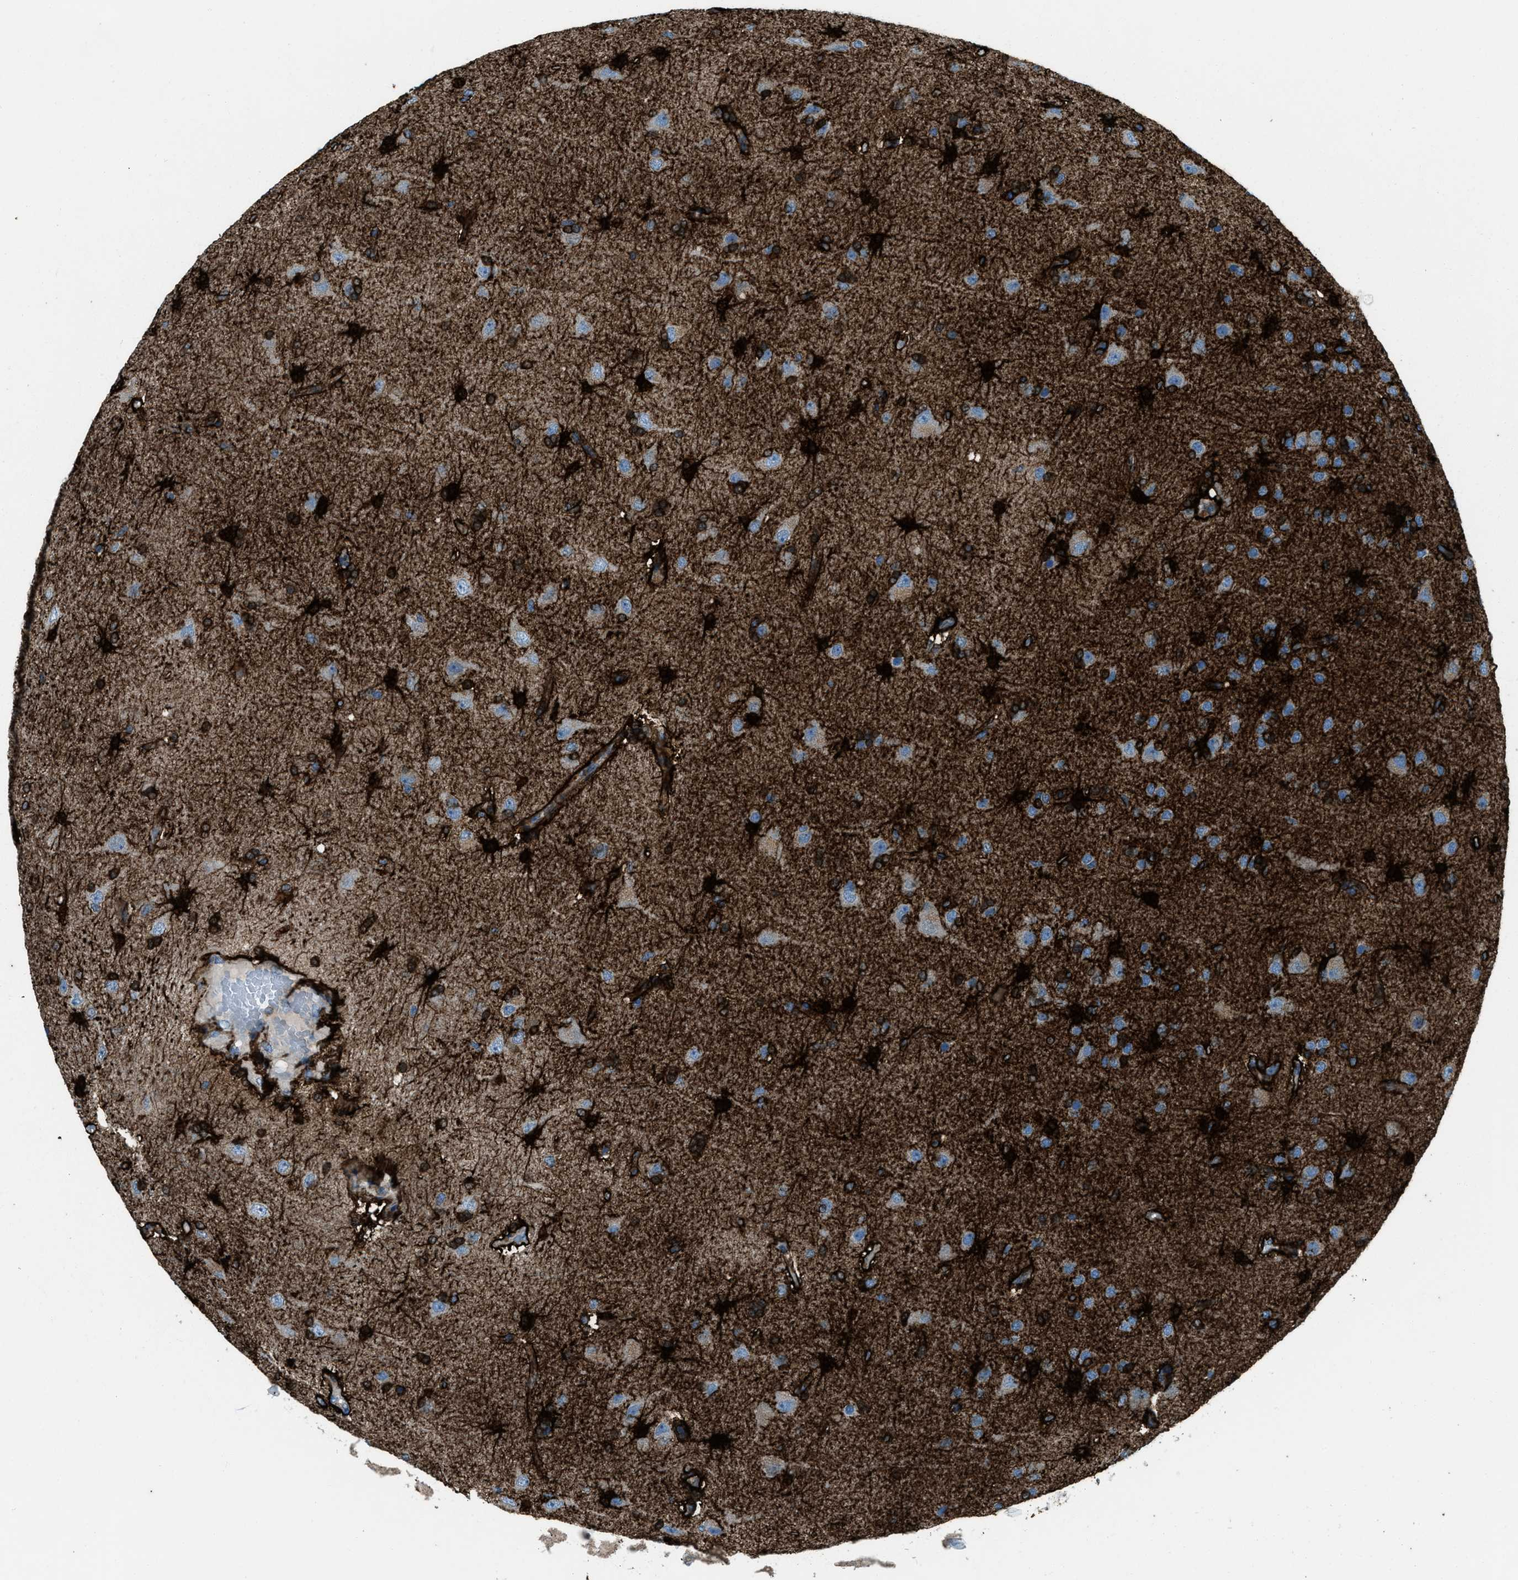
{"staining": {"intensity": "strong", "quantity": ">75%", "location": "cytoplasmic/membranous"}, "tissue": "glioma", "cell_type": "Tumor cells", "image_type": "cancer", "snomed": [{"axis": "morphology", "description": "Glioma, malignant, High grade"}, {"axis": "topography", "description": "Brain"}], "caption": "A brown stain highlights strong cytoplasmic/membranous staining of a protein in human glioma tumor cells.", "gene": "SVIL", "patient": {"sex": "male", "age": 72}}